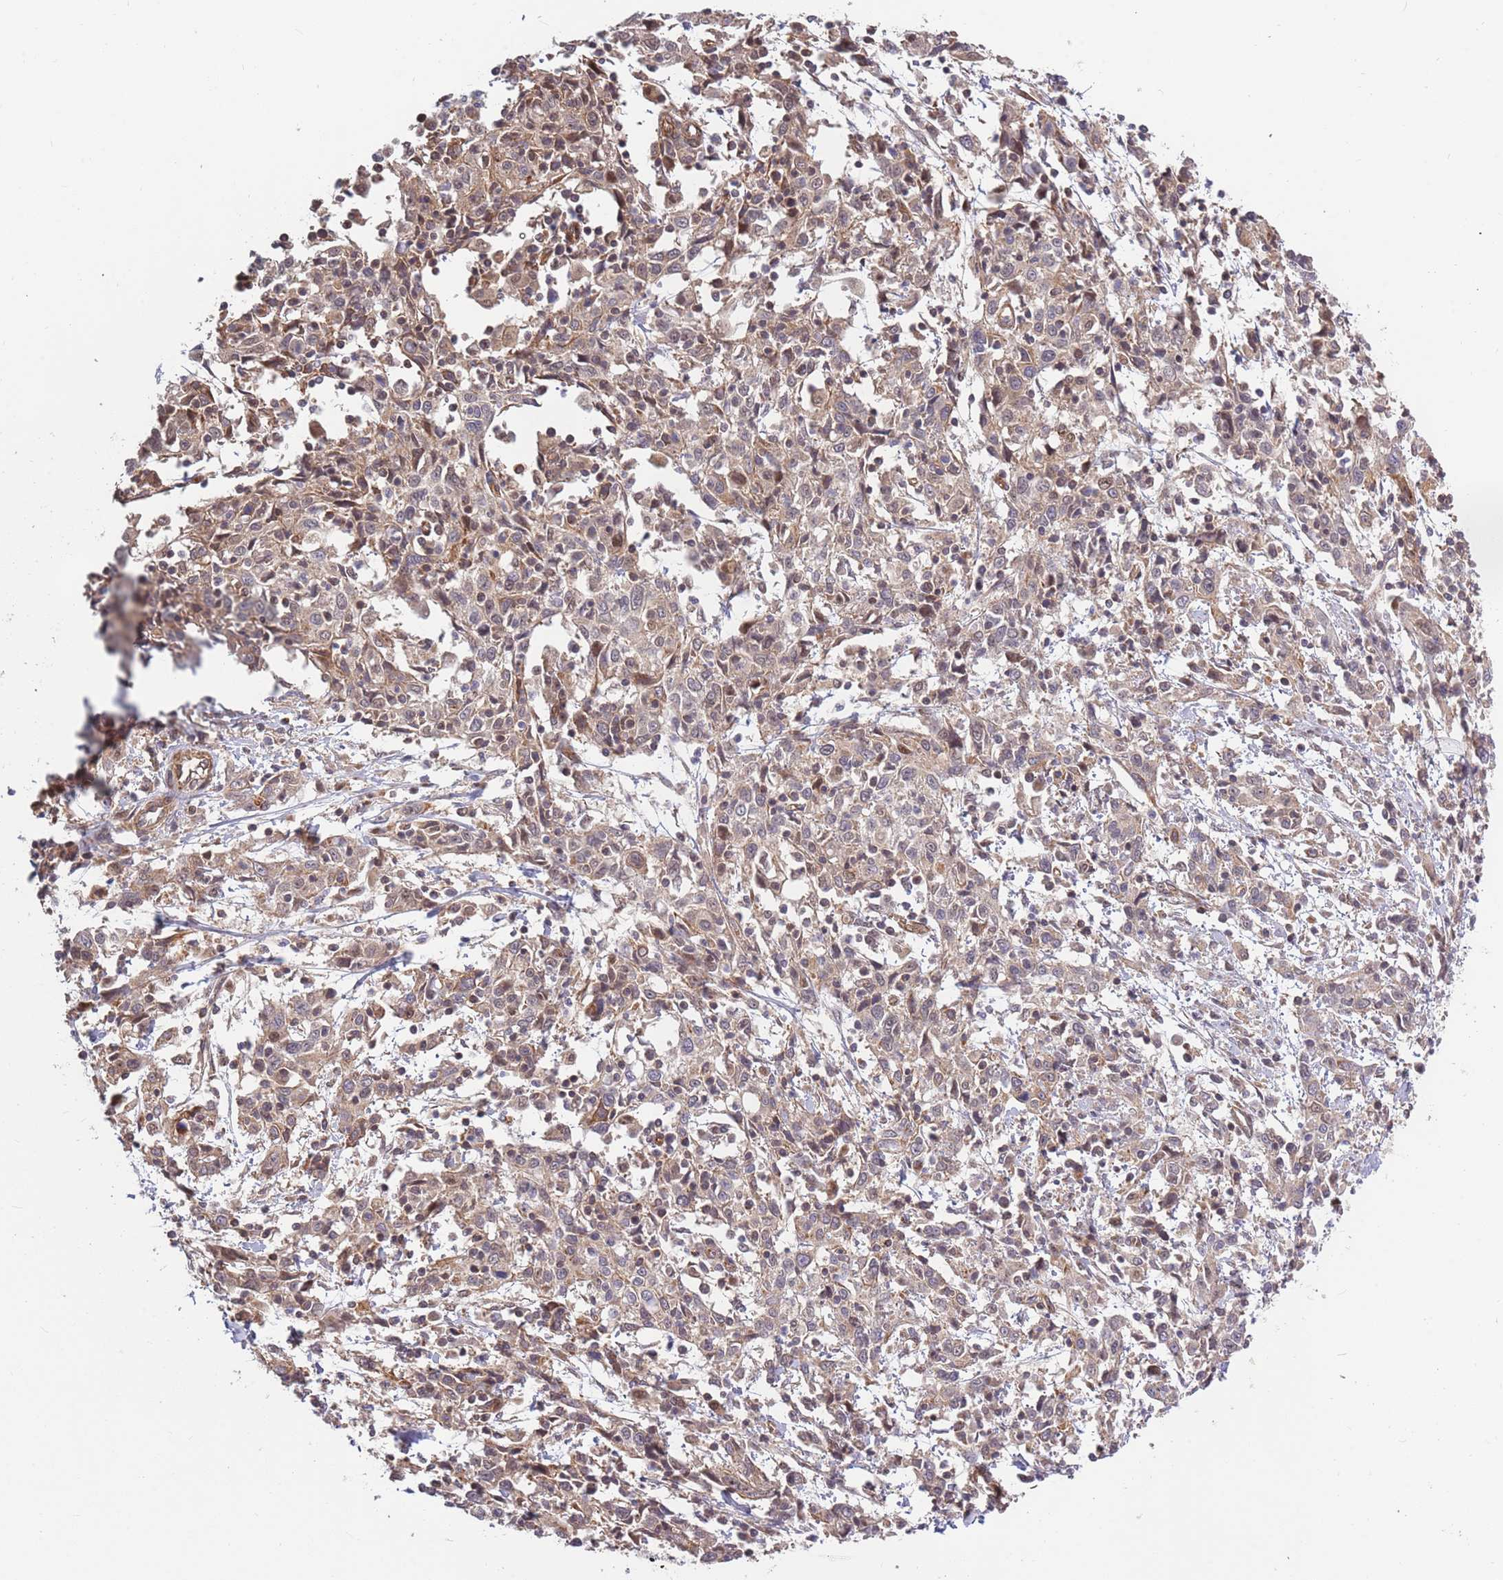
{"staining": {"intensity": "weak", "quantity": "<25%", "location": "cytoplasmic/membranous"}, "tissue": "cervical cancer", "cell_type": "Tumor cells", "image_type": "cancer", "snomed": [{"axis": "morphology", "description": "Squamous cell carcinoma, NOS"}, {"axis": "topography", "description": "Cervix"}], "caption": "Cervical squamous cell carcinoma stained for a protein using immunohistochemistry (IHC) displays no positivity tumor cells.", "gene": "HAUS3", "patient": {"sex": "female", "age": 46}}